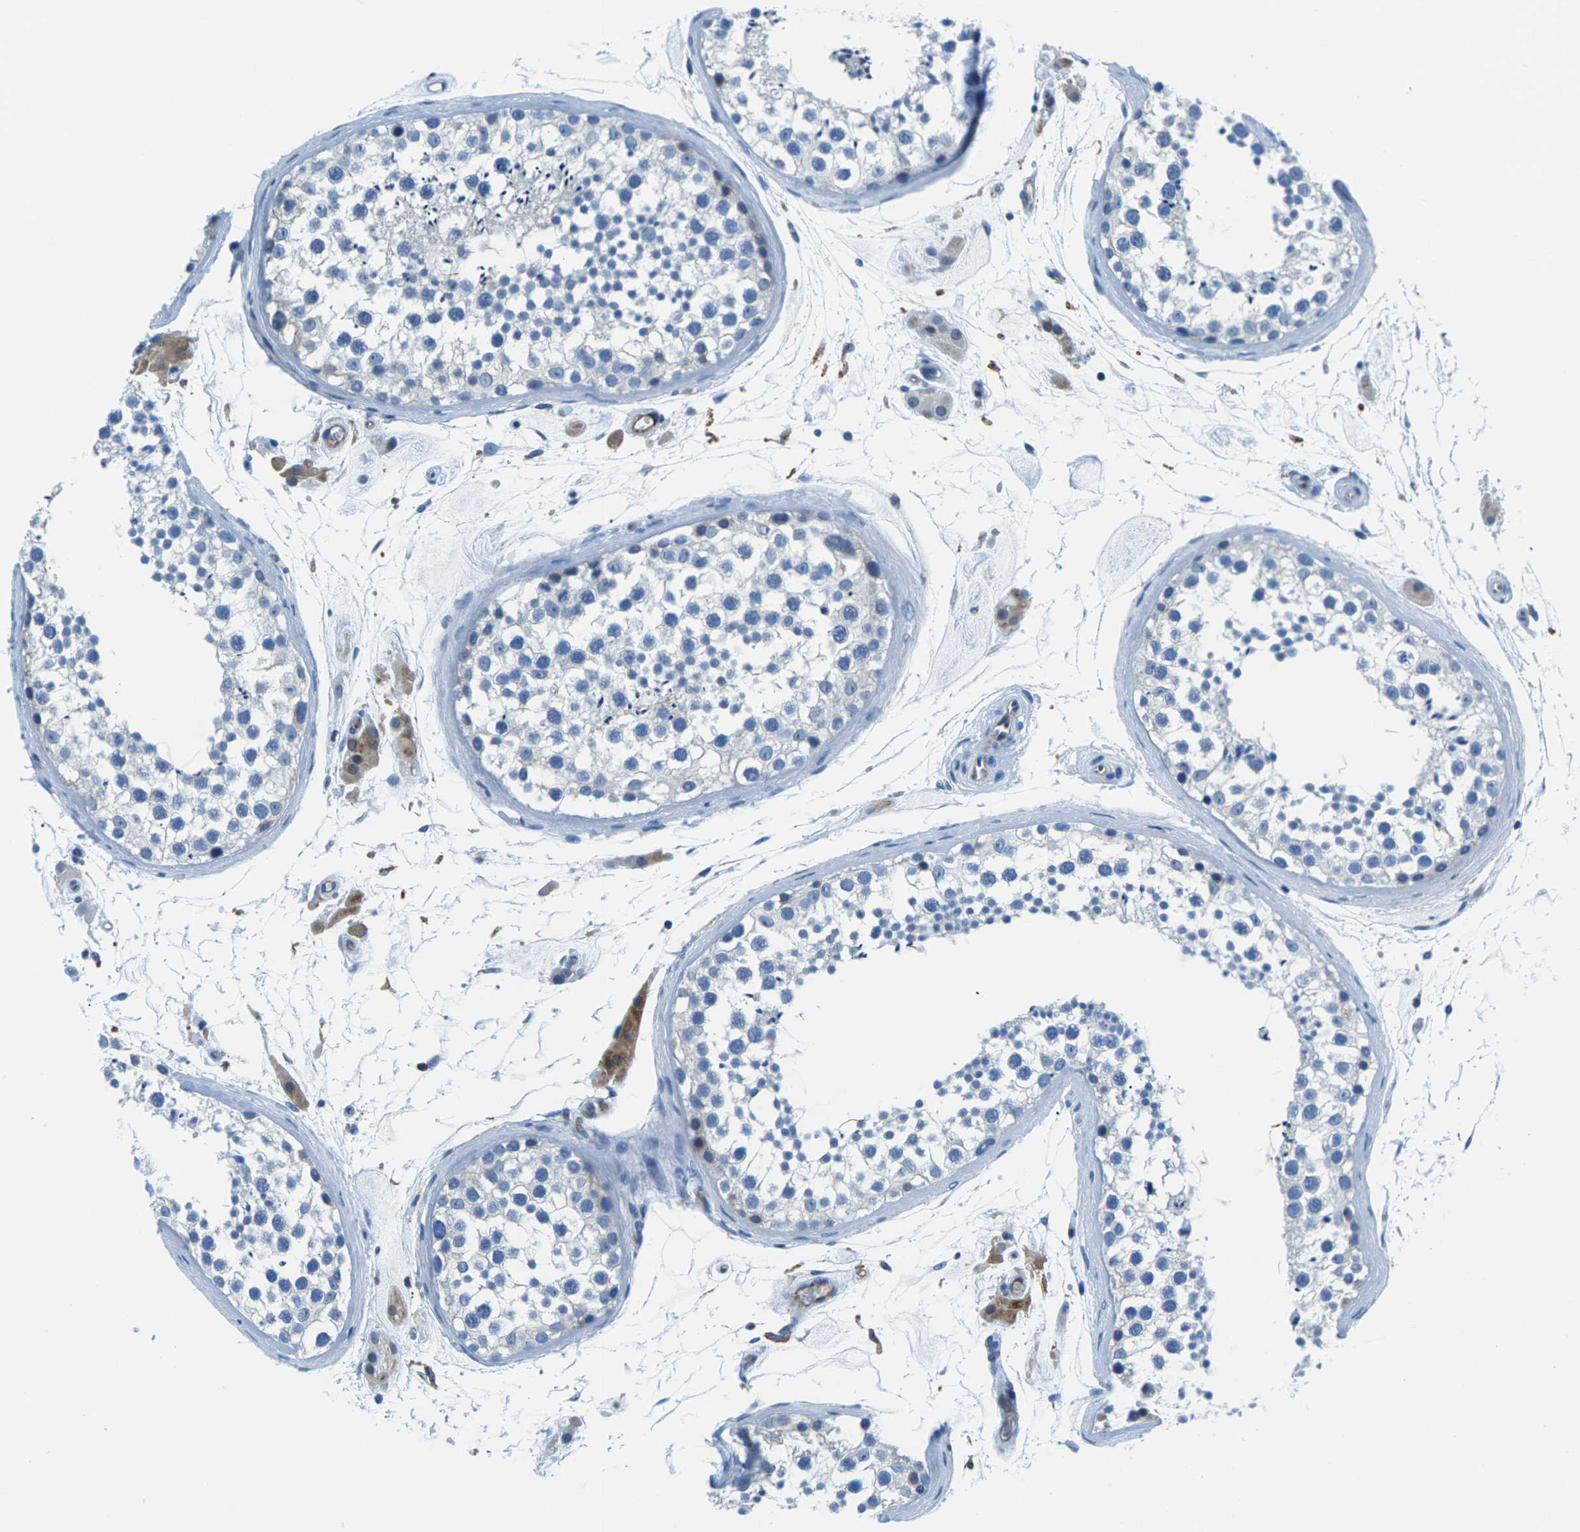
{"staining": {"intensity": "negative", "quantity": "none", "location": "none"}, "tissue": "testis", "cell_type": "Cells in seminiferous ducts", "image_type": "normal", "snomed": [{"axis": "morphology", "description": "Normal tissue, NOS"}, {"axis": "topography", "description": "Testis"}], "caption": "An immunohistochemistry micrograph of normal testis is shown. There is no staining in cells in seminiferous ducts of testis. (DAB immunohistochemistry, high magnification).", "gene": "SOCS4", "patient": {"sex": "male", "age": 46}}